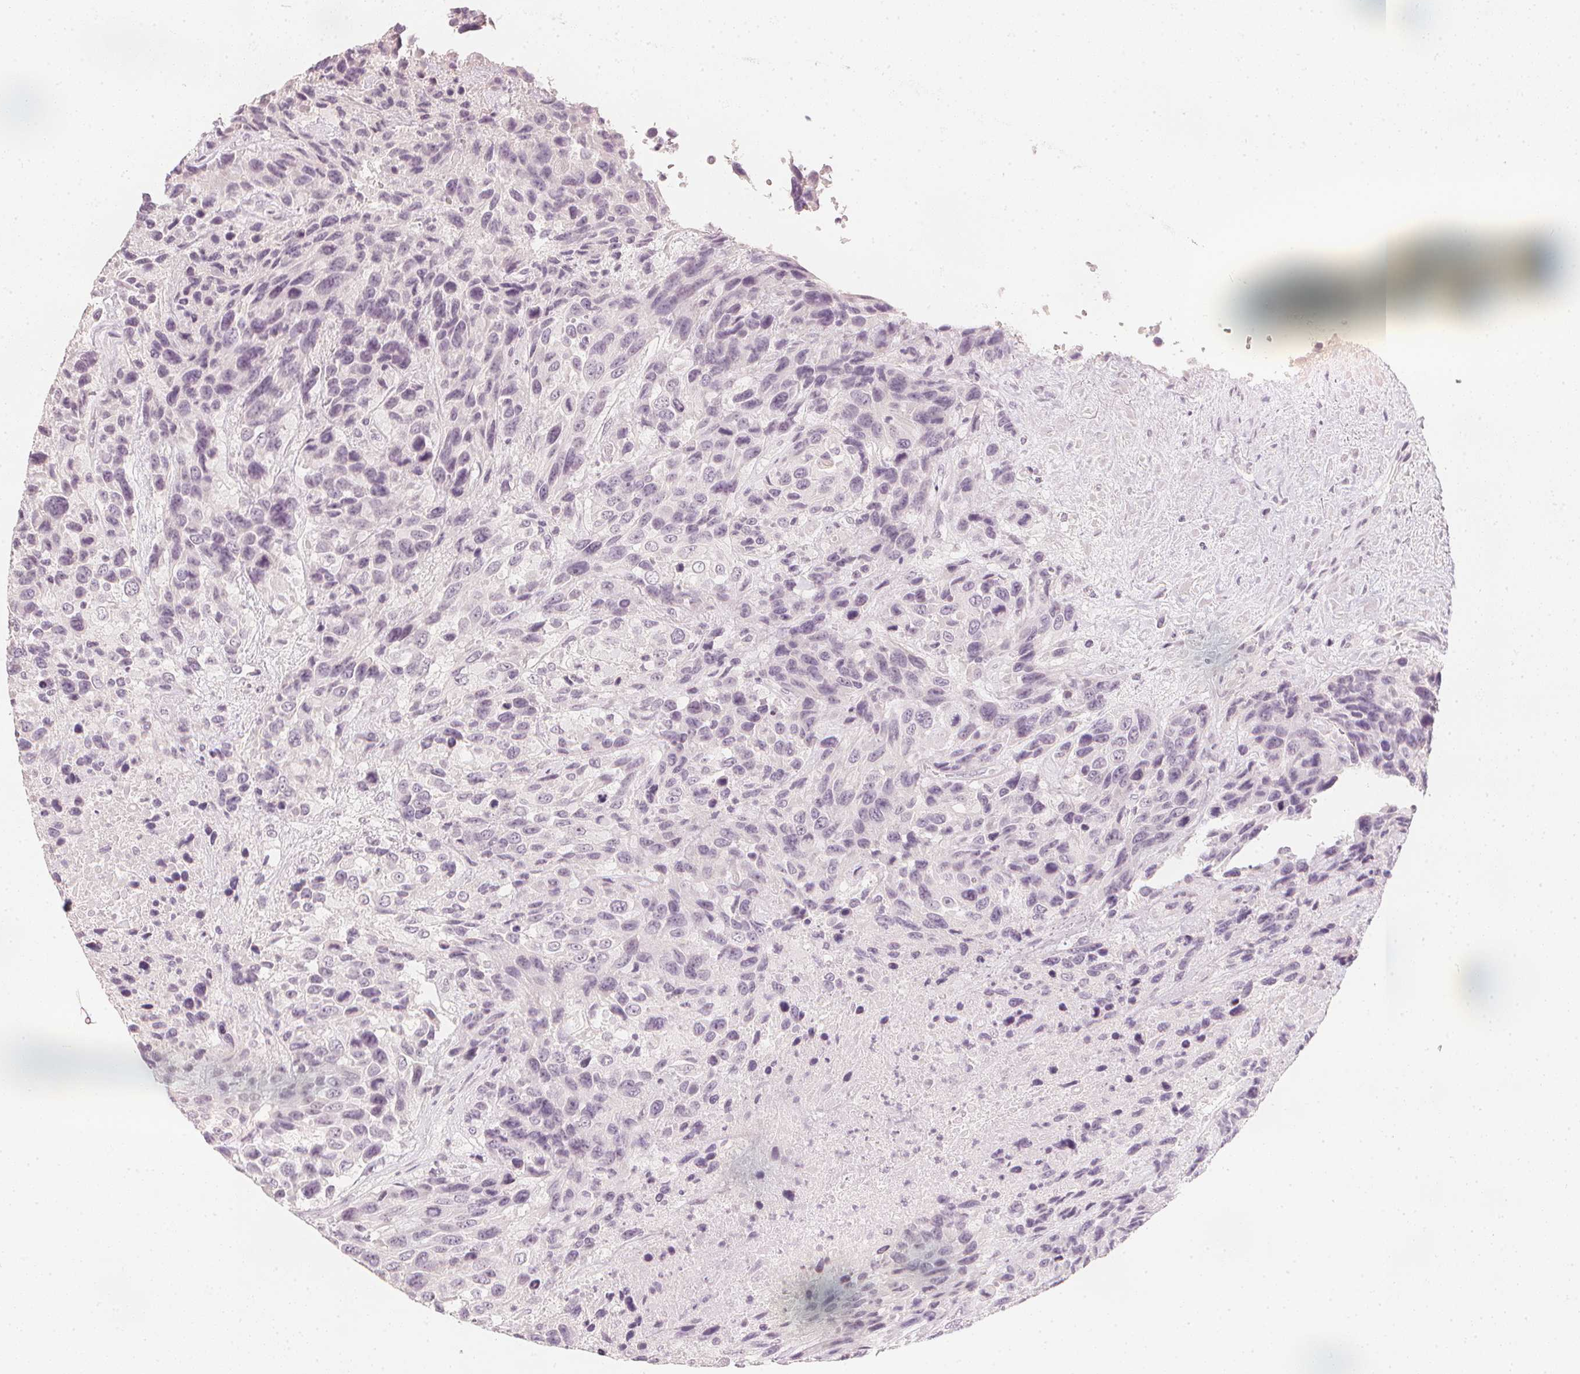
{"staining": {"intensity": "negative", "quantity": "none", "location": "none"}, "tissue": "urothelial cancer", "cell_type": "Tumor cells", "image_type": "cancer", "snomed": [{"axis": "morphology", "description": "Urothelial carcinoma, High grade"}, {"axis": "topography", "description": "Urinary bladder"}], "caption": "Immunohistochemistry histopathology image of neoplastic tissue: urothelial cancer stained with DAB exhibits no significant protein staining in tumor cells.", "gene": "CALB1", "patient": {"sex": "female", "age": 70}}